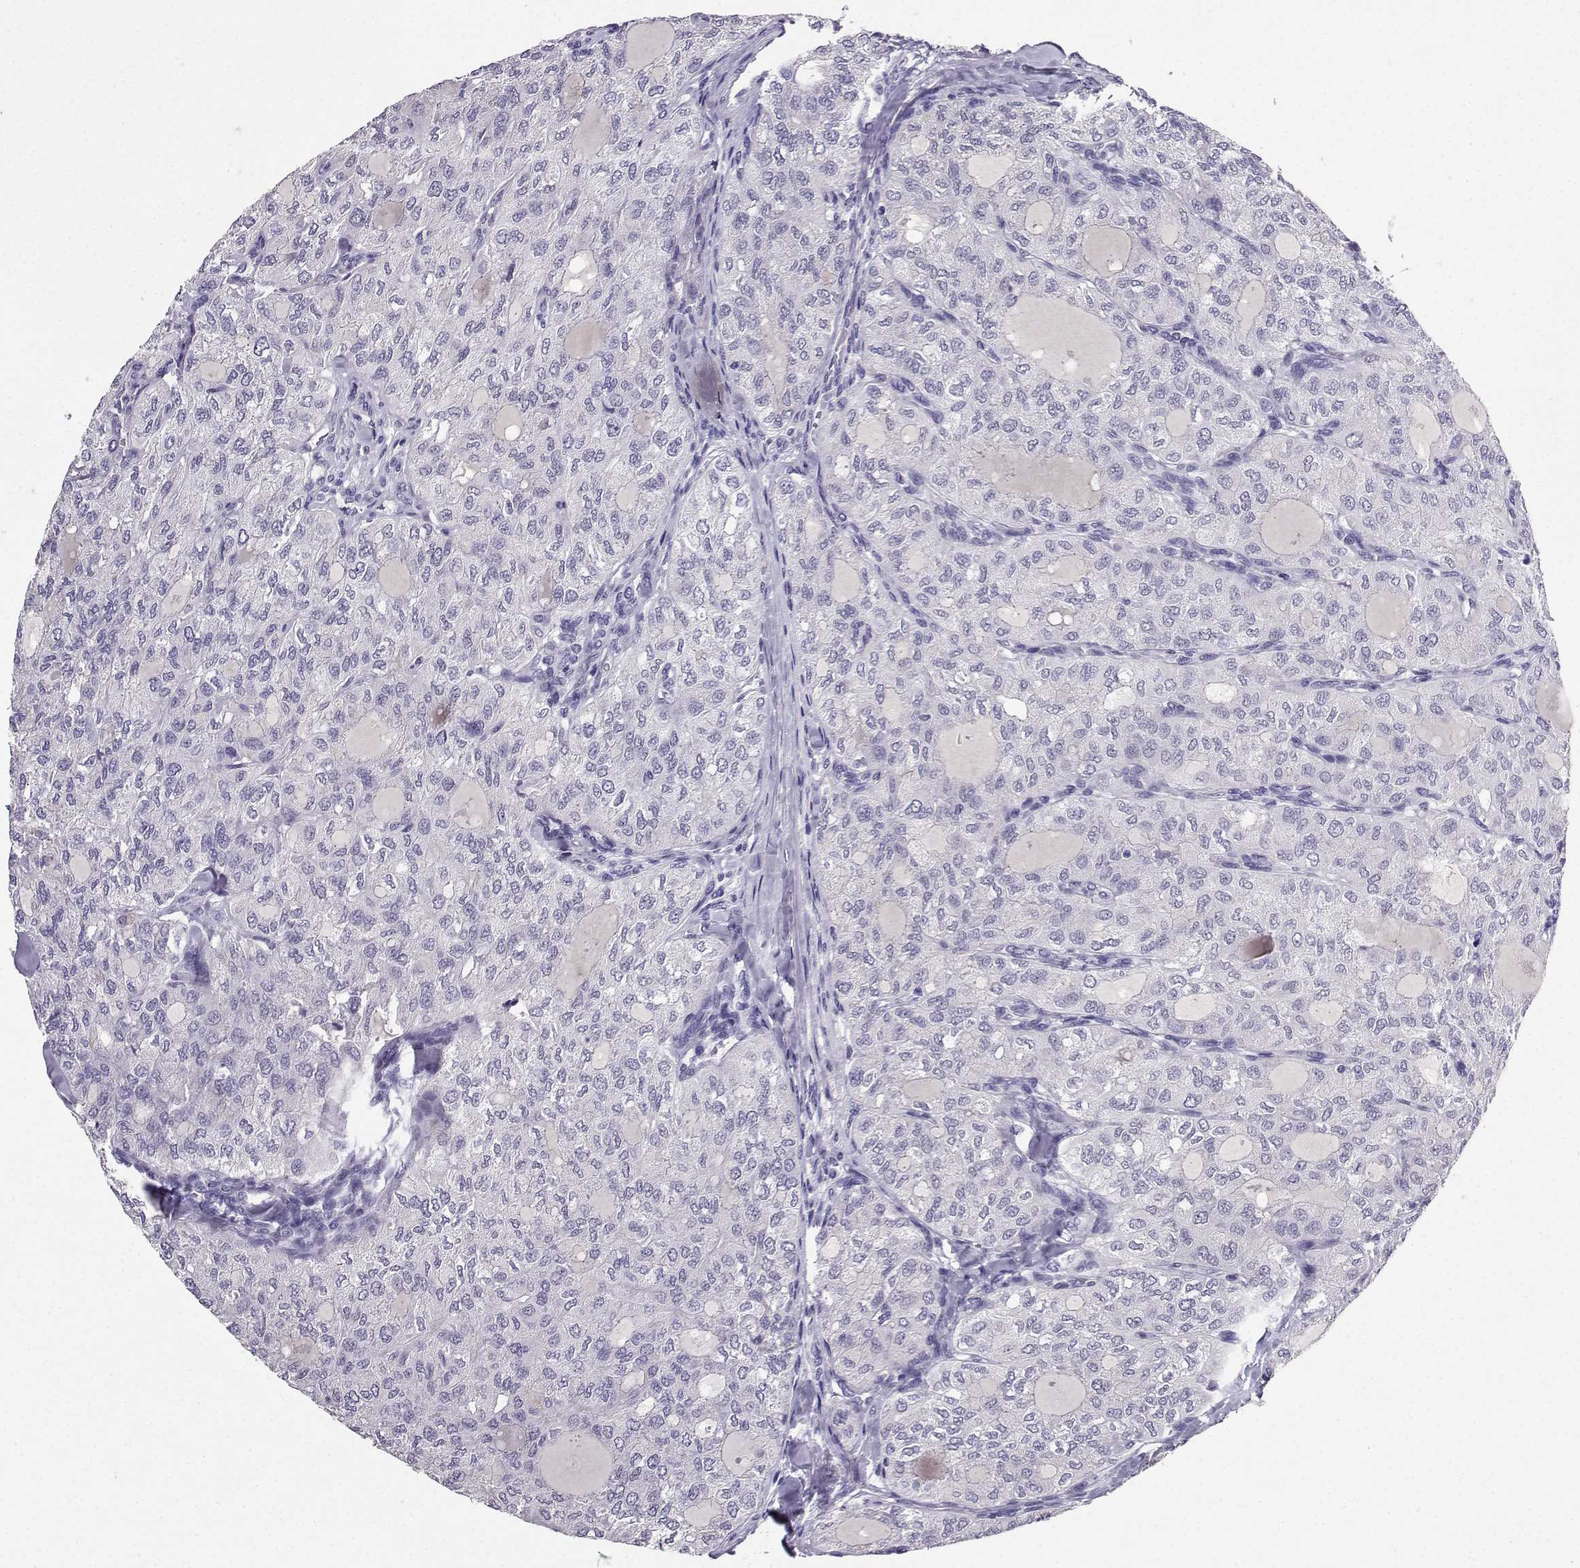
{"staining": {"intensity": "negative", "quantity": "none", "location": "none"}, "tissue": "thyroid cancer", "cell_type": "Tumor cells", "image_type": "cancer", "snomed": [{"axis": "morphology", "description": "Follicular adenoma carcinoma, NOS"}, {"axis": "topography", "description": "Thyroid gland"}], "caption": "This is a histopathology image of immunohistochemistry (IHC) staining of thyroid cancer, which shows no staining in tumor cells.", "gene": "SPAG11B", "patient": {"sex": "male", "age": 75}}